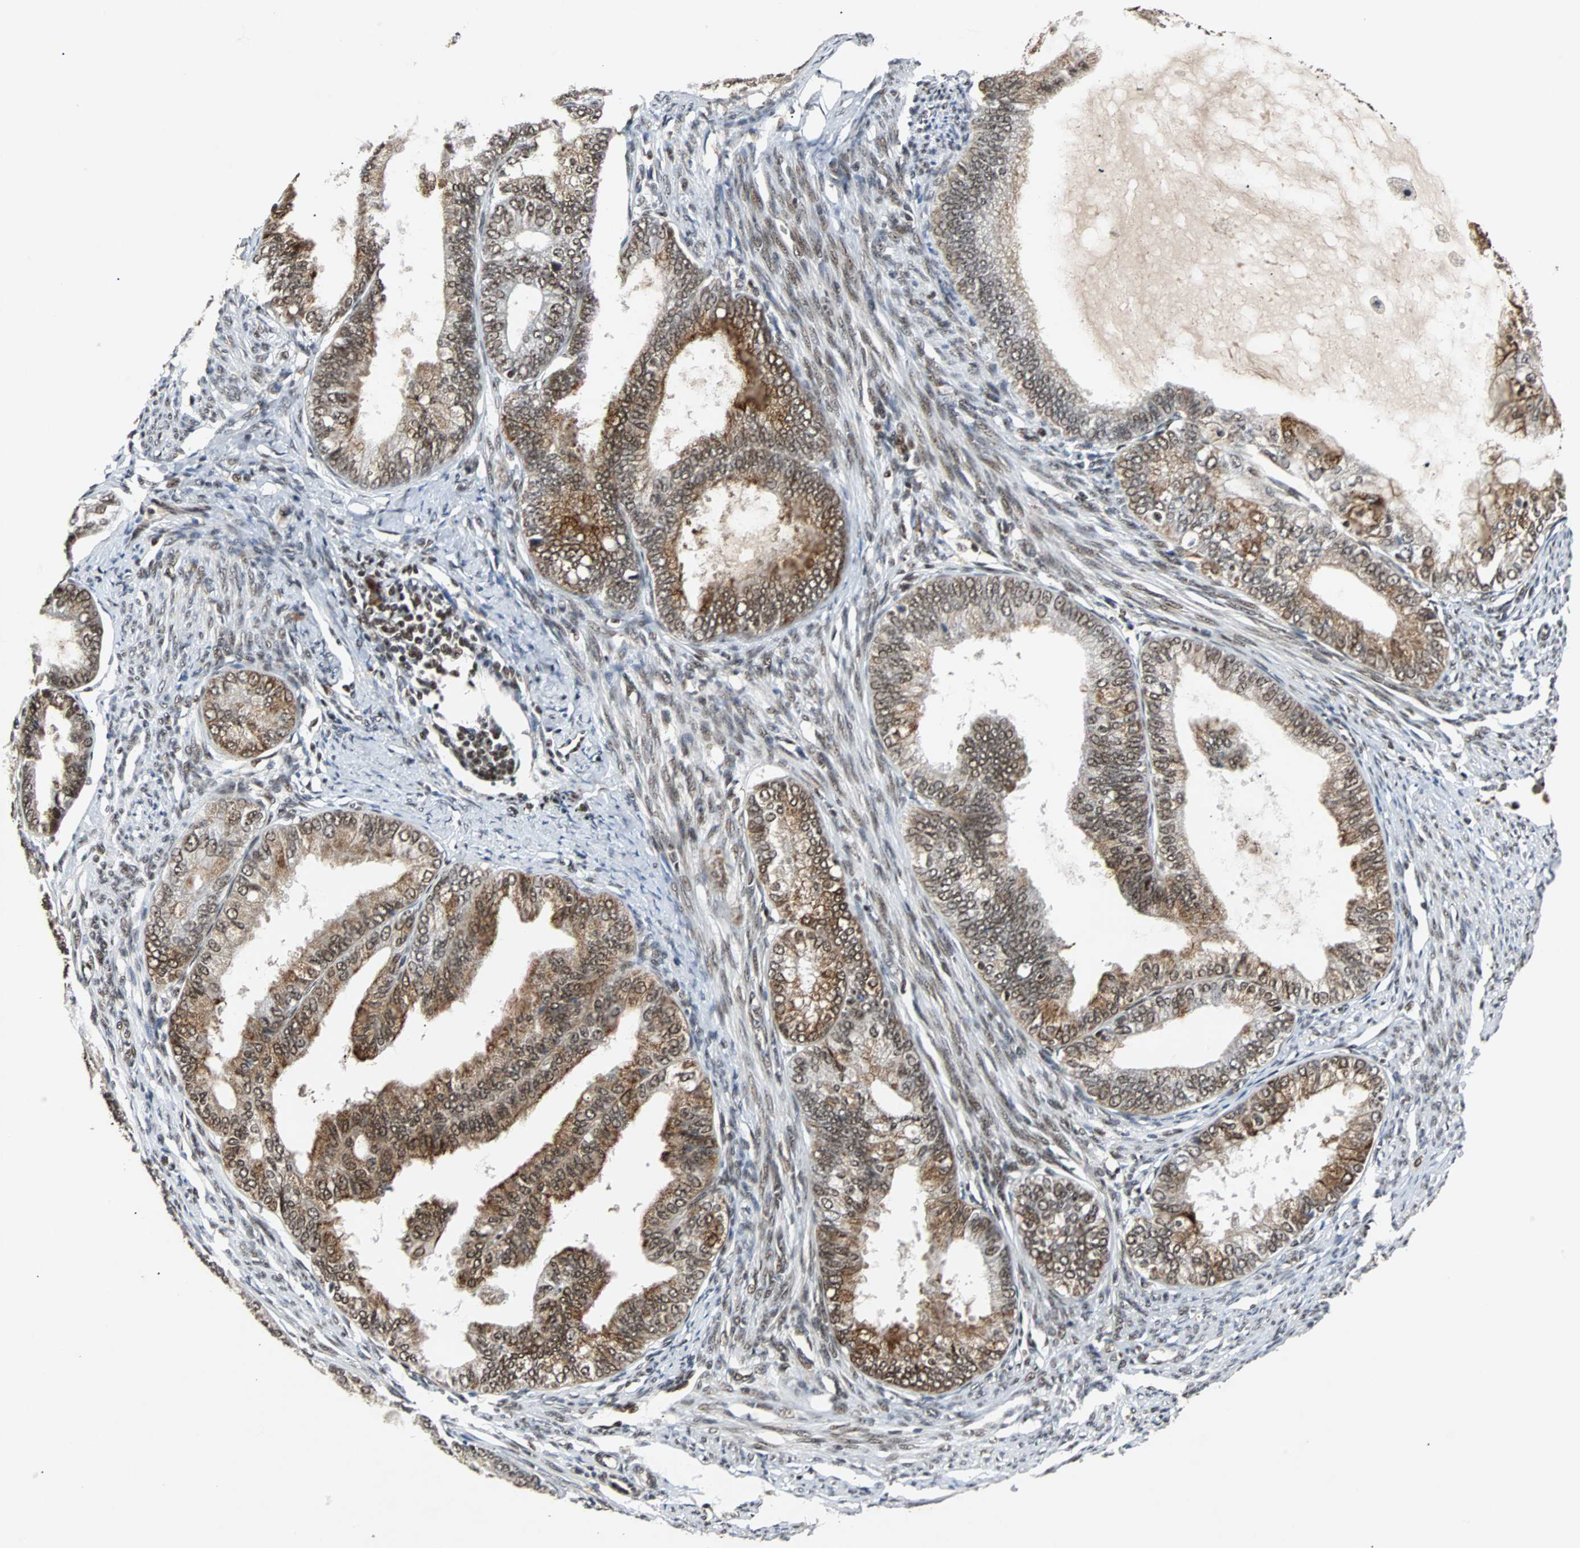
{"staining": {"intensity": "moderate", "quantity": ">75%", "location": "nuclear"}, "tissue": "endometrial cancer", "cell_type": "Tumor cells", "image_type": "cancer", "snomed": [{"axis": "morphology", "description": "Adenocarcinoma, NOS"}, {"axis": "topography", "description": "Endometrium"}], "caption": "Immunohistochemical staining of human endometrial adenocarcinoma demonstrates medium levels of moderate nuclear protein expression in about >75% of tumor cells. (Stains: DAB (3,3'-diaminobenzidine) in brown, nuclei in blue, Microscopy: brightfield microscopy at high magnification).", "gene": "TAF5", "patient": {"sex": "female", "age": 86}}